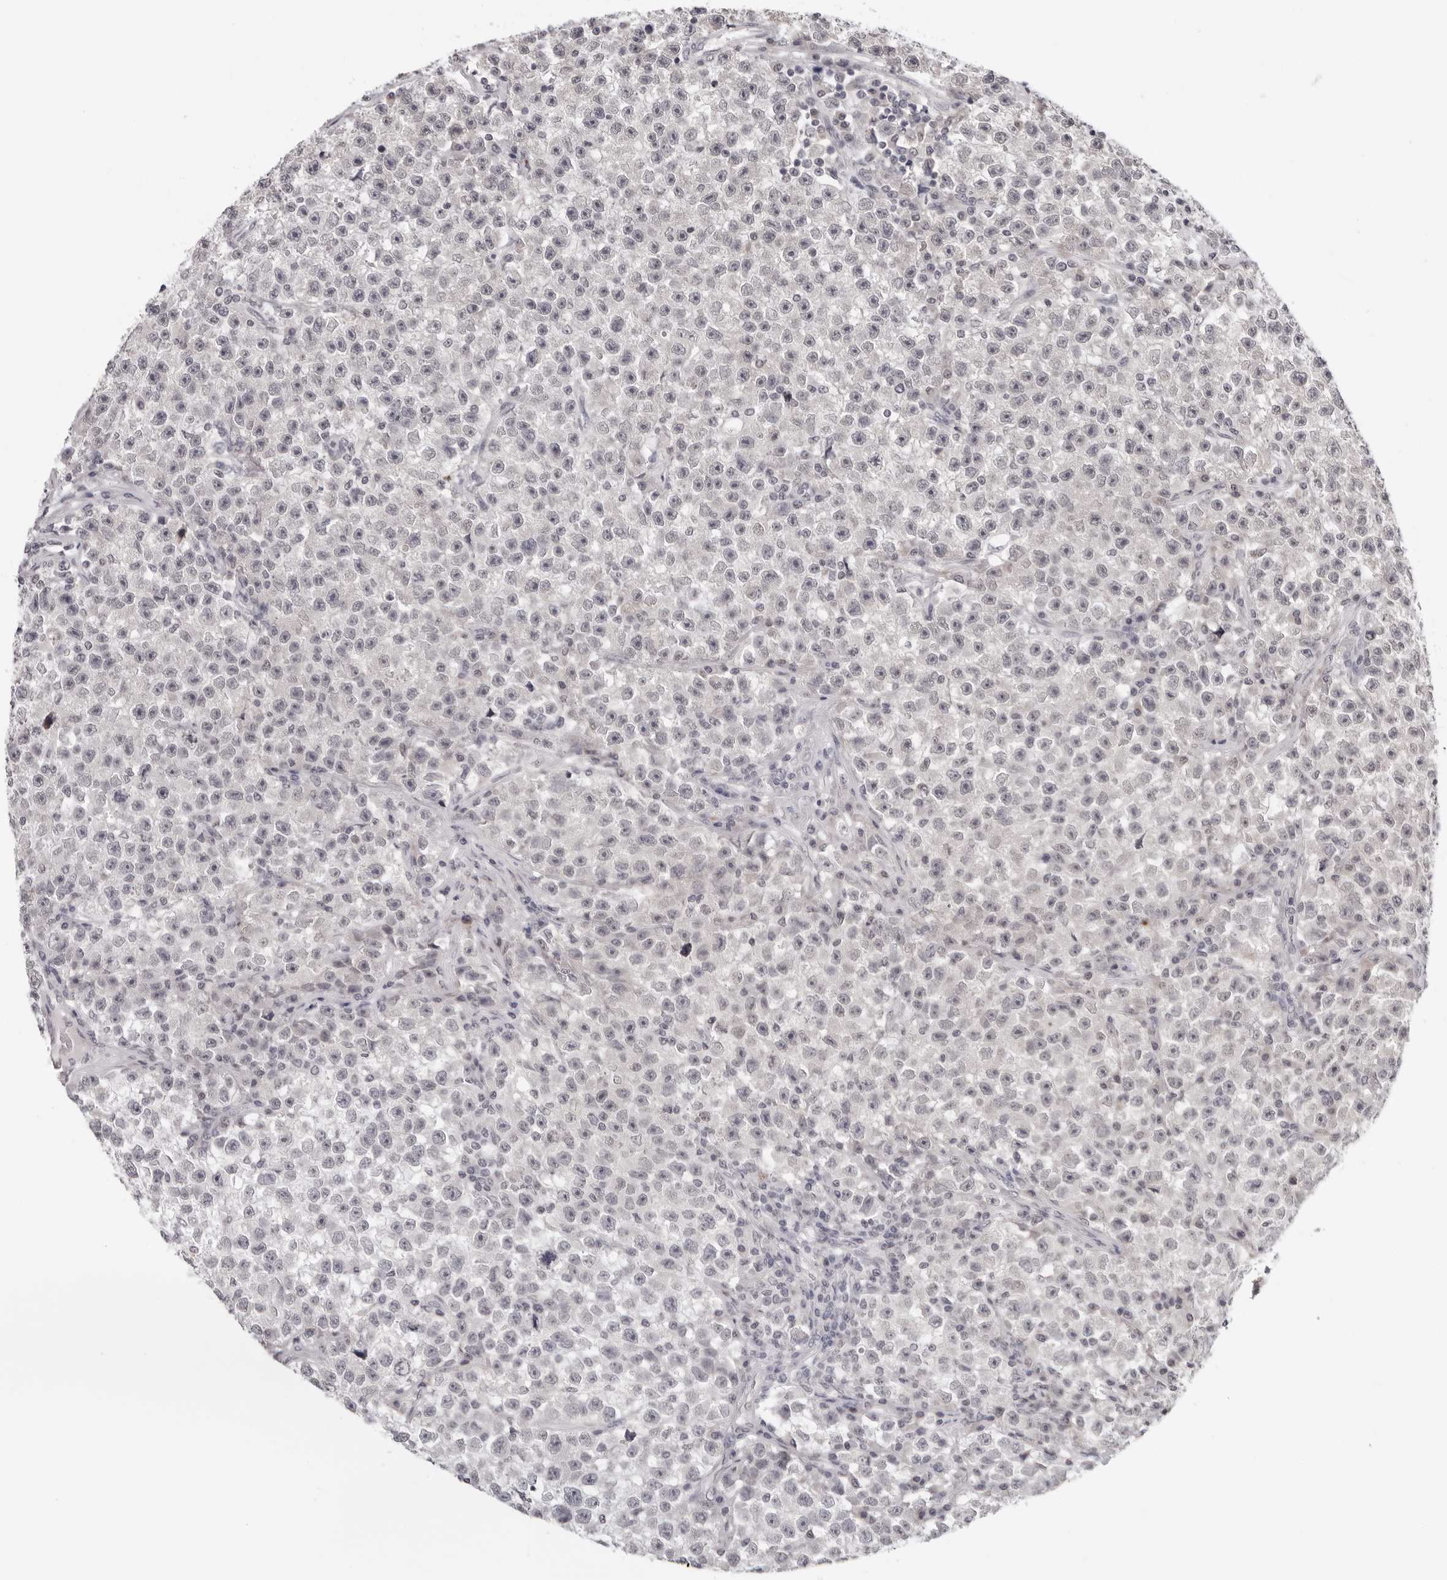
{"staining": {"intensity": "negative", "quantity": "none", "location": "none"}, "tissue": "testis cancer", "cell_type": "Tumor cells", "image_type": "cancer", "snomed": [{"axis": "morphology", "description": "Seminoma, NOS"}, {"axis": "topography", "description": "Testis"}], "caption": "Protein analysis of testis cancer (seminoma) shows no significant positivity in tumor cells.", "gene": "PRUNE1", "patient": {"sex": "male", "age": 22}}